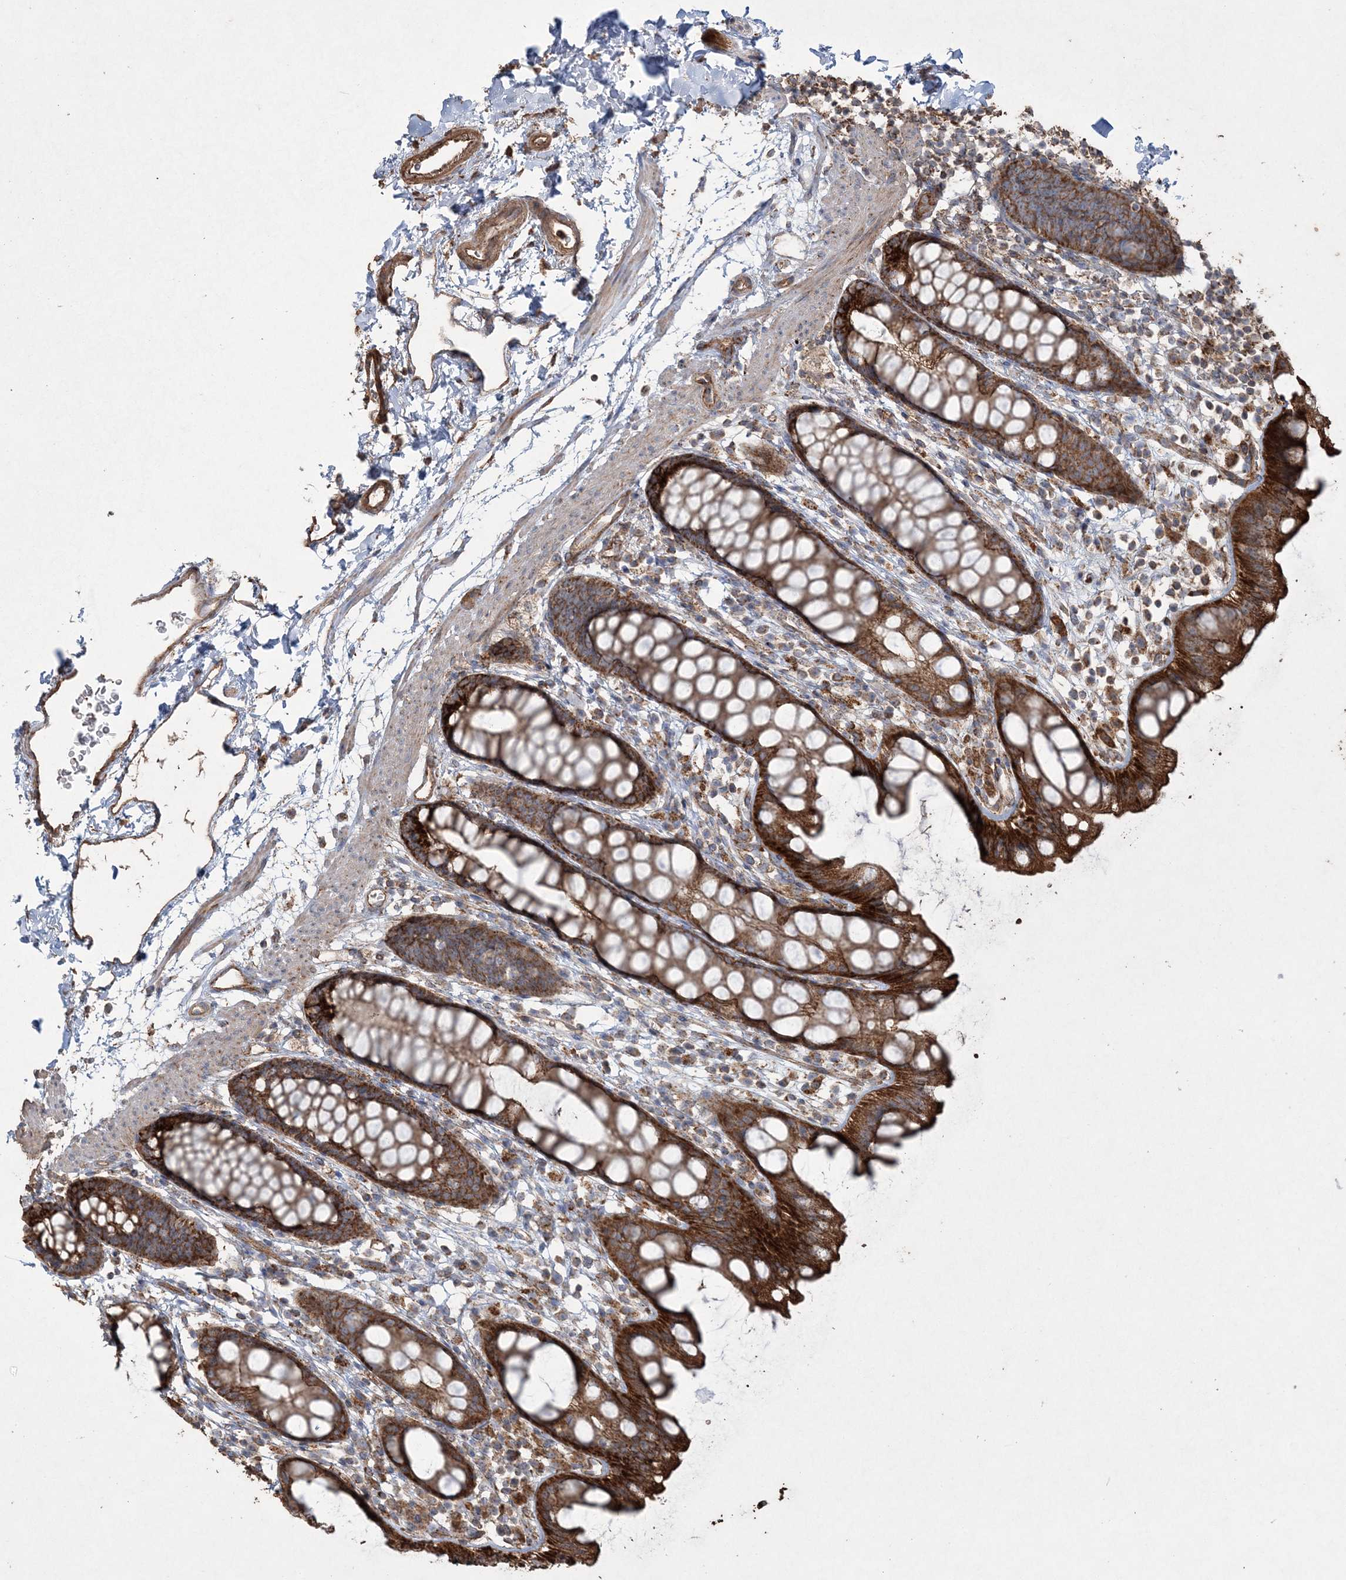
{"staining": {"intensity": "strong", "quantity": ">75%", "location": "cytoplasmic/membranous"}, "tissue": "rectum", "cell_type": "Glandular cells", "image_type": "normal", "snomed": [{"axis": "morphology", "description": "Normal tissue, NOS"}, {"axis": "topography", "description": "Rectum"}], "caption": "Immunohistochemical staining of unremarkable rectum reveals high levels of strong cytoplasmic/membranous expression in approximately >75% of glandular cells. (DAB (3,3'-diaminobenzidine) IHC, brown staining for protein, blue staining for nuclei).", "gene": "TTC7A", "patient": {"sex": "female", "age": 65}}